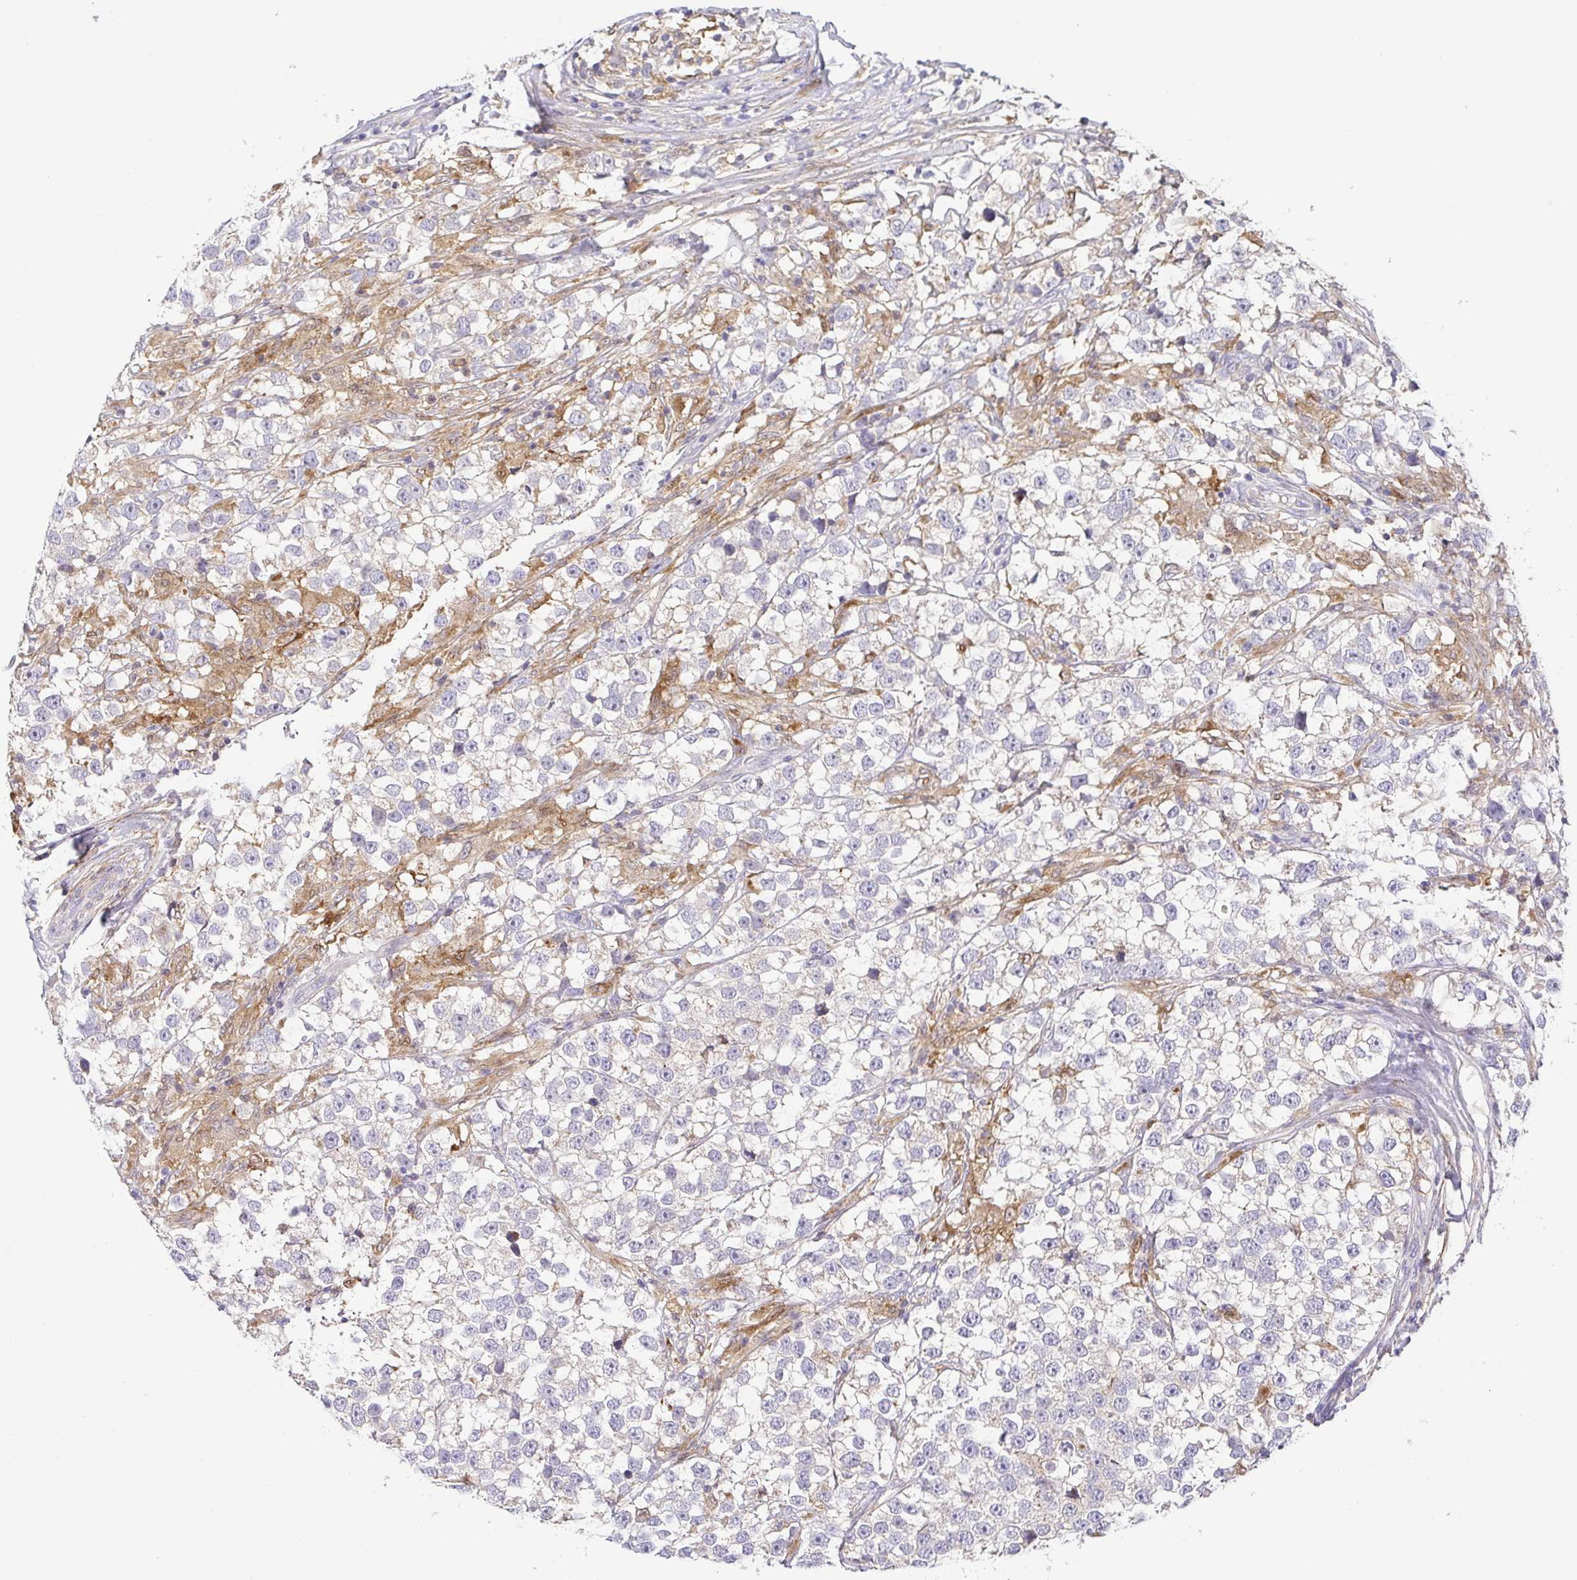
{"staining": {"intensity": "negative", "quantity": "none", "location": "none"}, "tissue": "testis cancer", "cell_type": "Tumor cells", "image_type": "cancer", "snomed": [{"axis": "morphology", "description": "Seminoma, NOS"}, {"axis": "topography", "description": "Testis"}], "caption": "An image of testis cancer stained for a protein demonstrates no brown staining in tumor cells.", "gene": "RNASE7", "patient": {"sex": "male", "age": 46}}